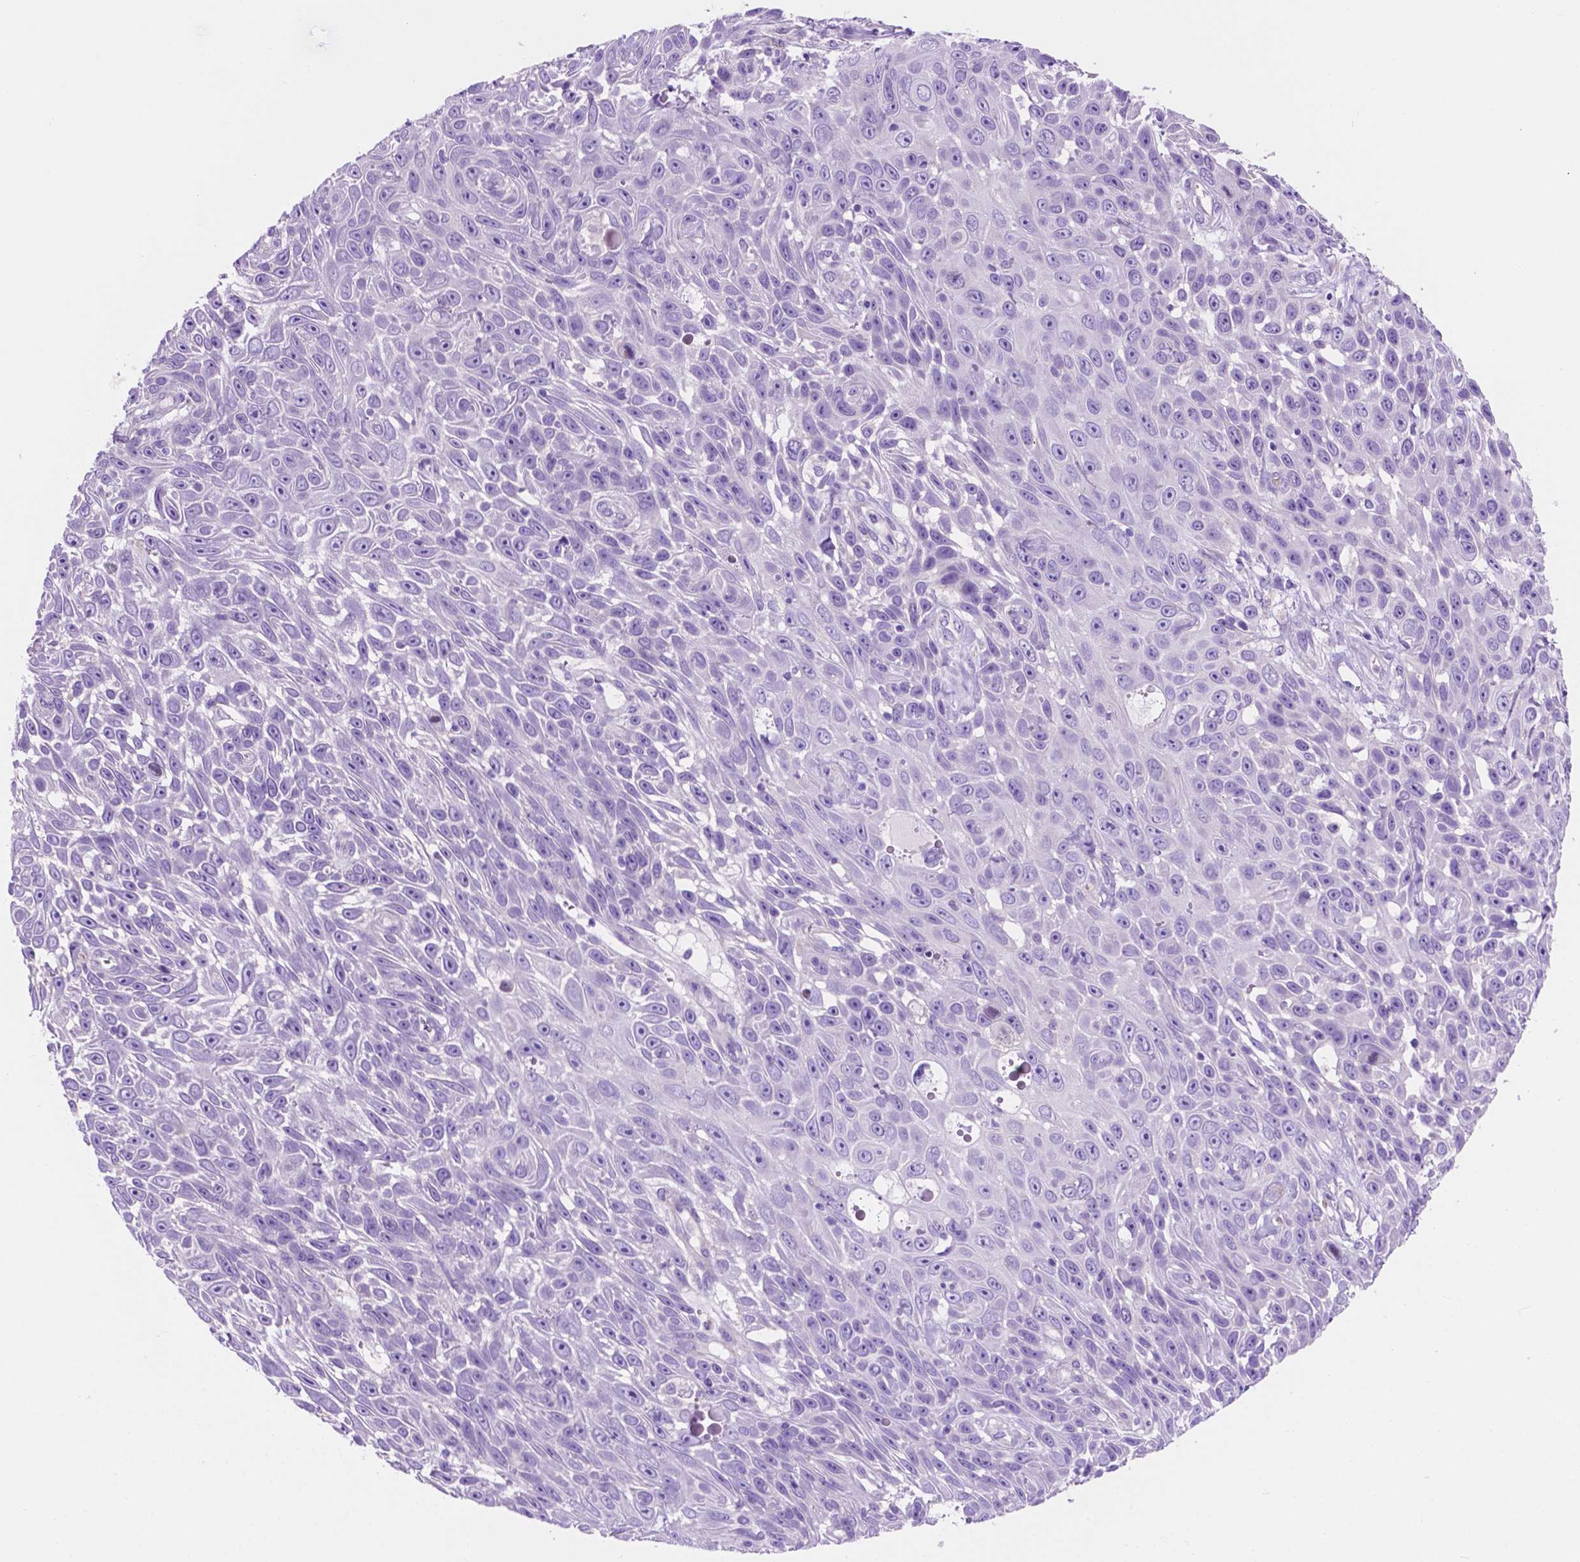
{"staining": {"intensity": "negative", "quantity": "none", "location": "none"}, "tissue": "skin cancer", "cell_type": "Tumor cells", "image_type": "cancer", "snomed": [{"axis": "morphology", "description": "Squamous cell carcinoma, NOS"}, {"axis": "topography", "description": "Skin"}], "caption": "Image shows no significant protein positivity in tumor cells of skin cancer.", "gene": "IGFN1", "patient": {"sex": "male", "age": 82}}